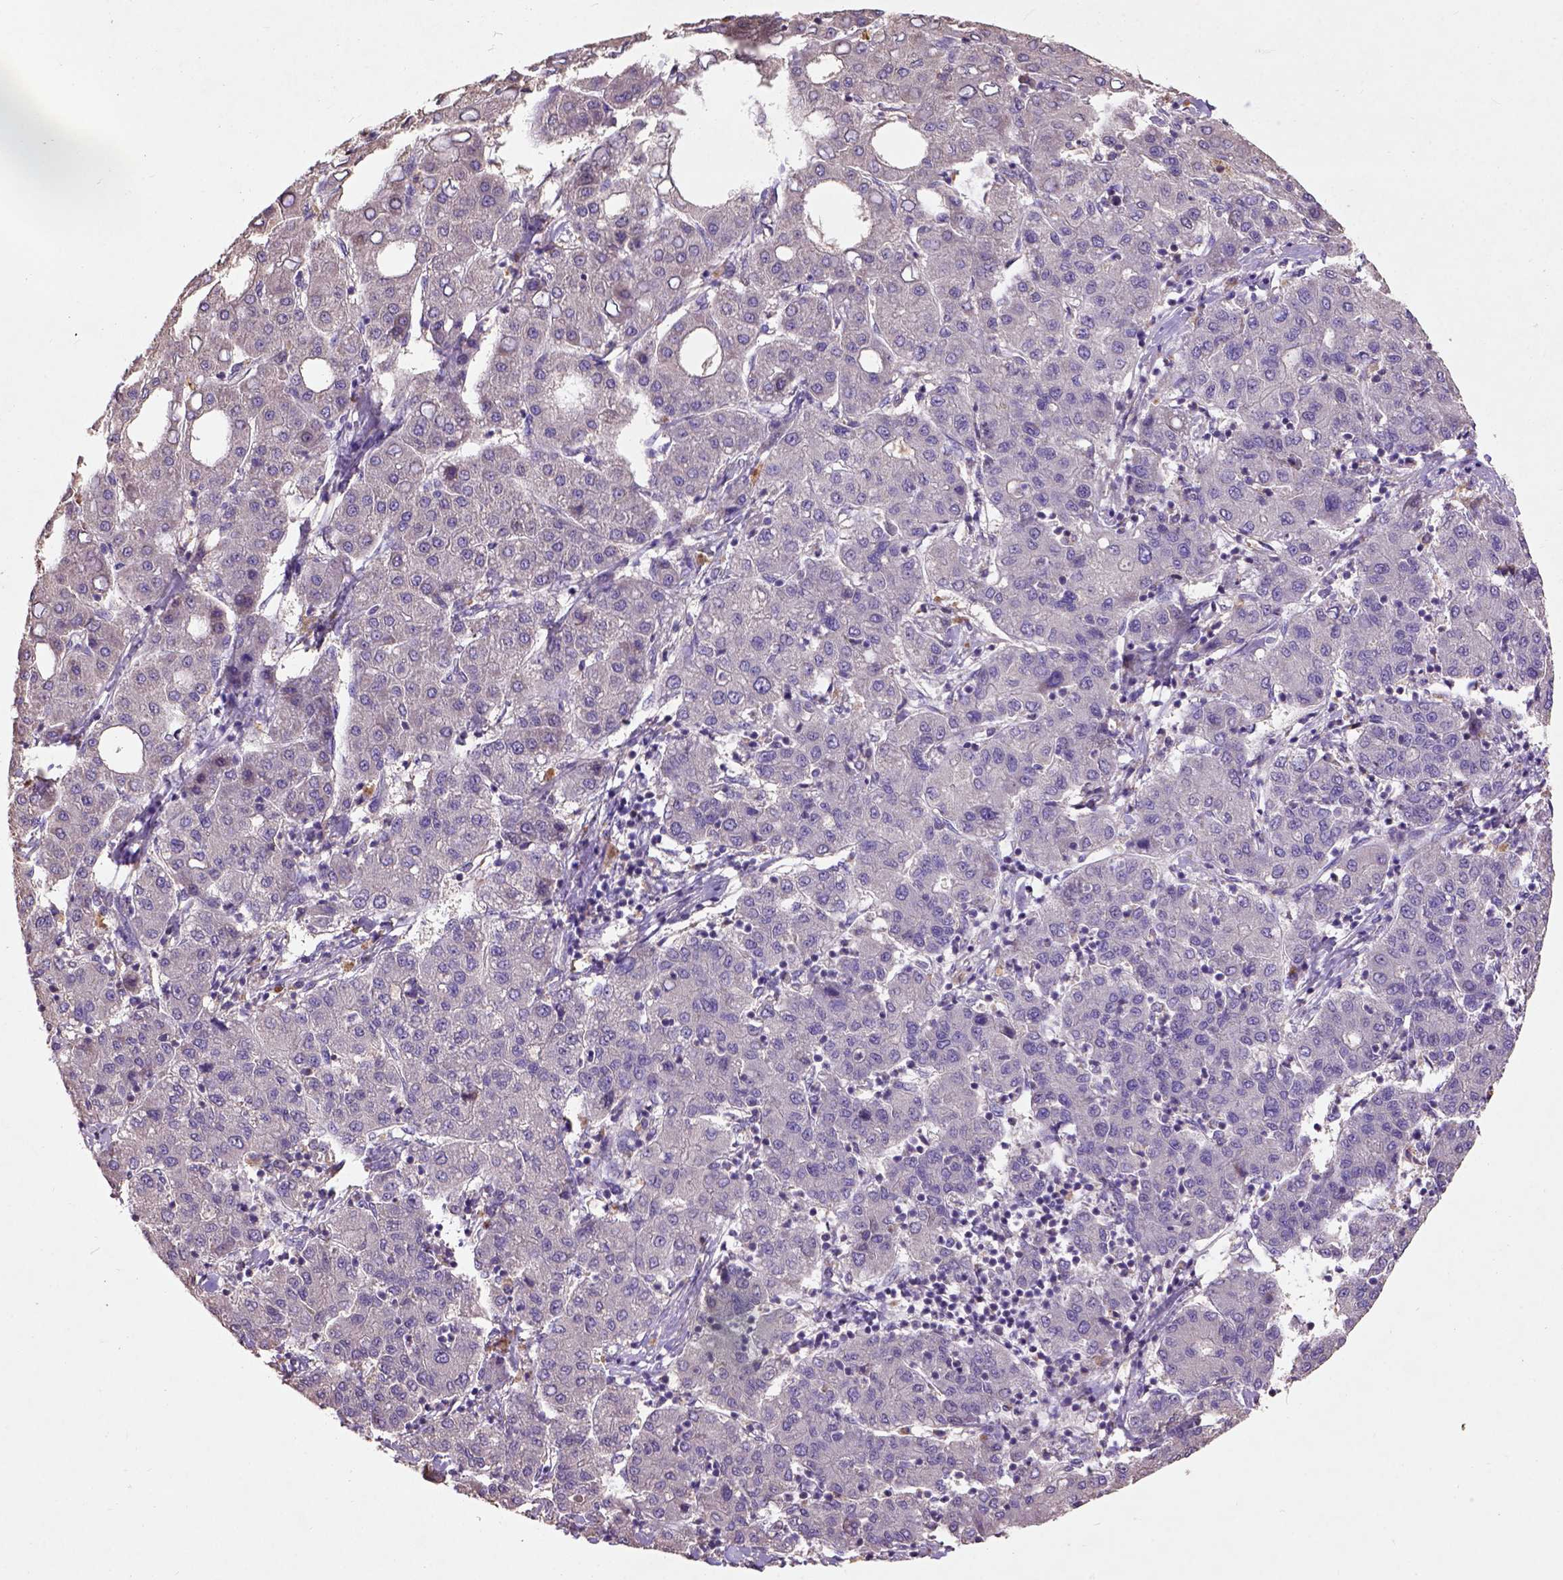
{"staining": {"intensity": "negative", "quantity": "none", "location": "none"}, "tissue": "liver cancer", "cell_type": "Tumor cells", "image_type": "cancer", "snomed": [{"axis": "morphology", "description": "Carcinoma, Hepatocellular, NOS"}, {"axis": "topography", "description": "Liver"}], "caption": "High power microscopy histopathology image of an immunohistochemistry histopathology image of liver cancer, revealing no significant positivity in tumor cells.", "gene": "KBTBD8", "patient": {"sex": "male", "age": 65}}